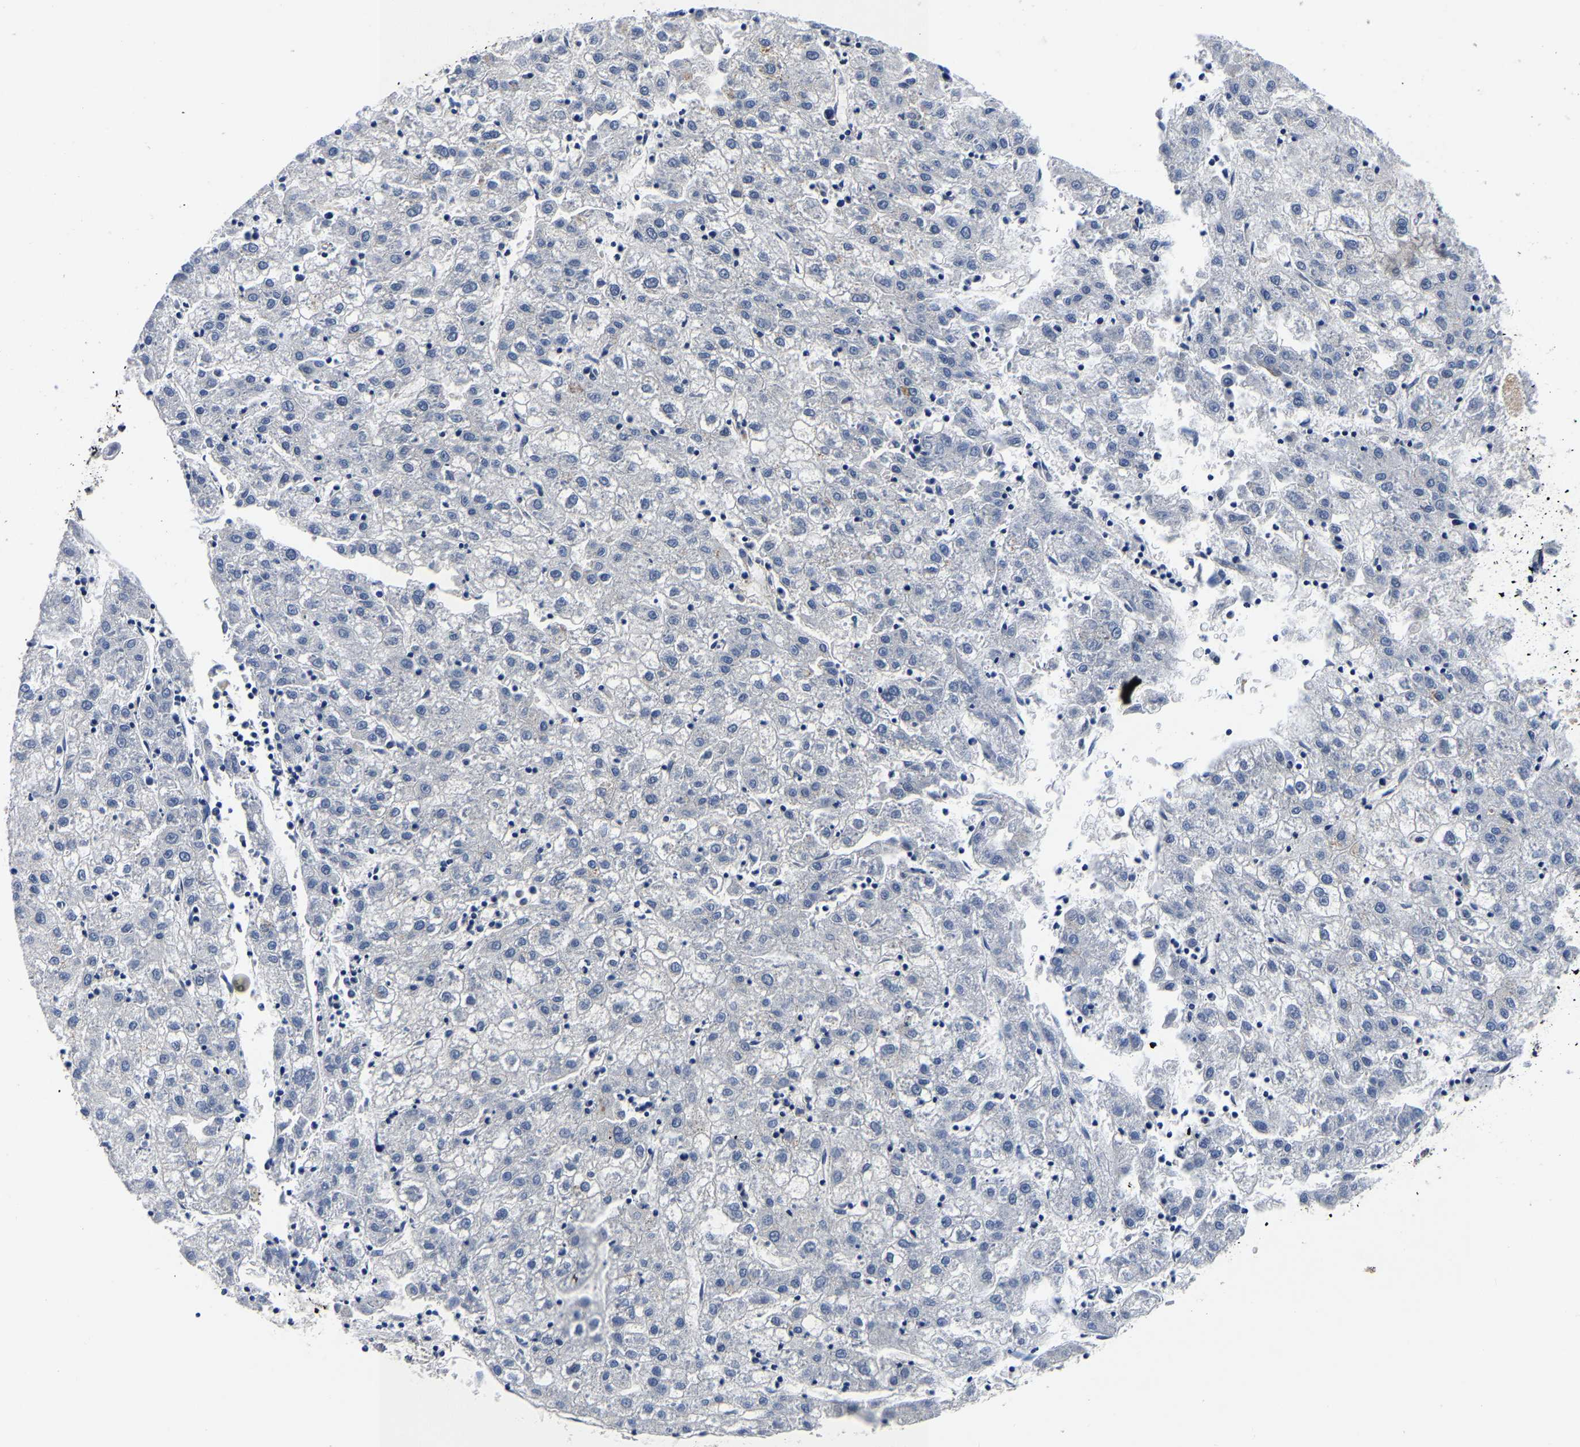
{"staining": {"intensity": "negative", "quantity": "none", "location": "none"}, "tissue": "liver cancer", "cell_type": "Tumor cells", "image_type": "cancer", "snomed": [{"axis": "morphology", "description": "Carcinoma, Hepatocellular, NOS"}, {"axis": "topography", "description": "Liver"}], "caption": "DAB (3,3'-diaminobenzidine) immunohistochemical staining of hepatocellular carcinoma (liver) shows no significant staining in tumor cells.", "gene": "GRN", "patient": {"sex": "male", "age": 72}}